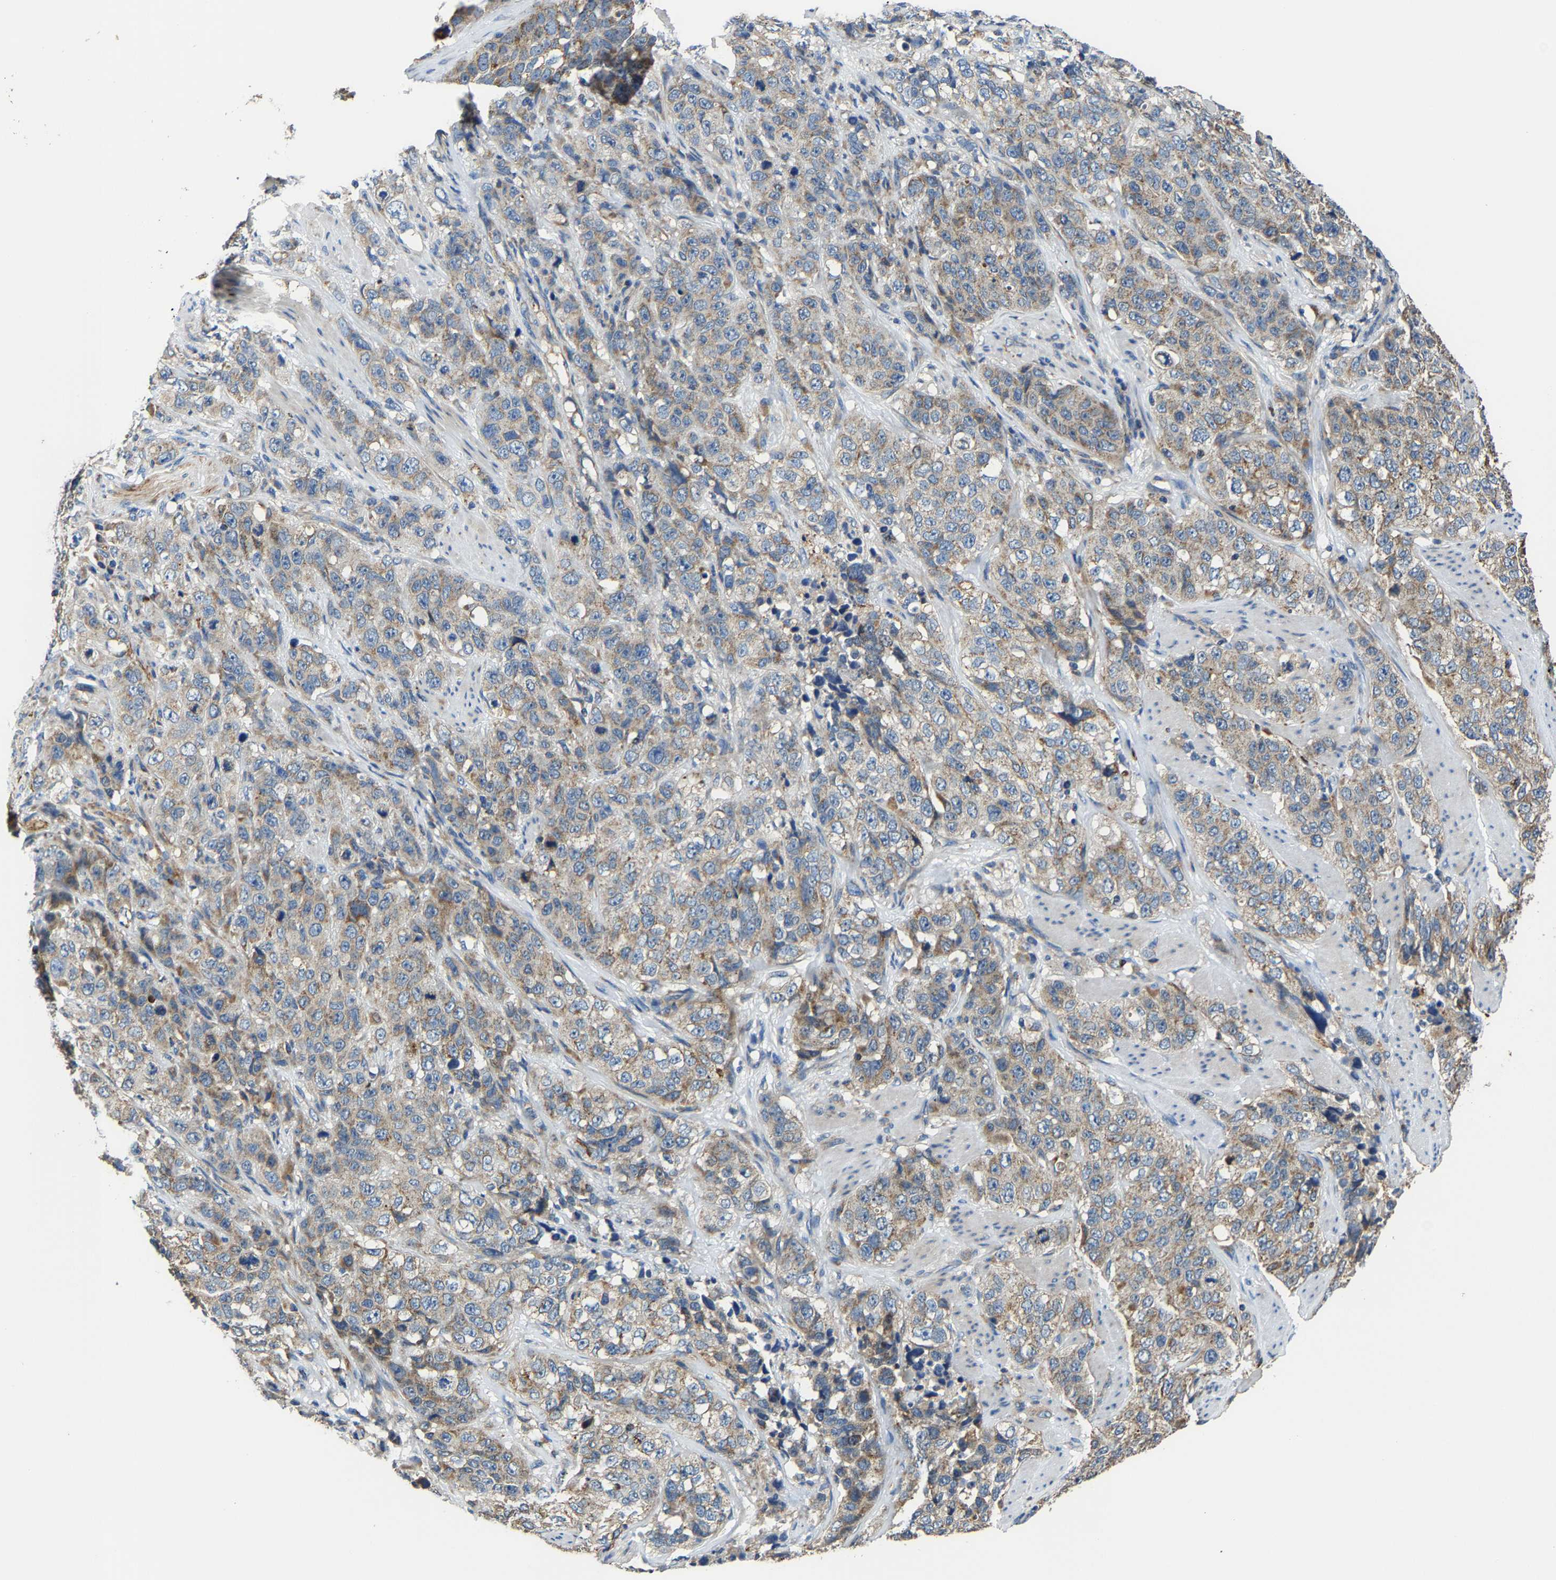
{"staining": {"intensity": "moderate", "quantity": "25%-75%", "location": "cytoplasmic/membranous"}, "tissue": "stomach cancer", "cell_type": "Tumor cells", "image_type": "cancer", "snomed": [{"axis": "morphology", "description": "Adenocarcinoma, NOS"}, {"axis": "topography", "description": "Stomach"}], "caption": "This image exhibits IHC staining of adenocarcinoma (stomach), with medium moderate cytoplasmic/membranous expression in about 25%-75% of tumor cells.", "gene": "AGK", "patient": {"sex": "male", "age": 48}}